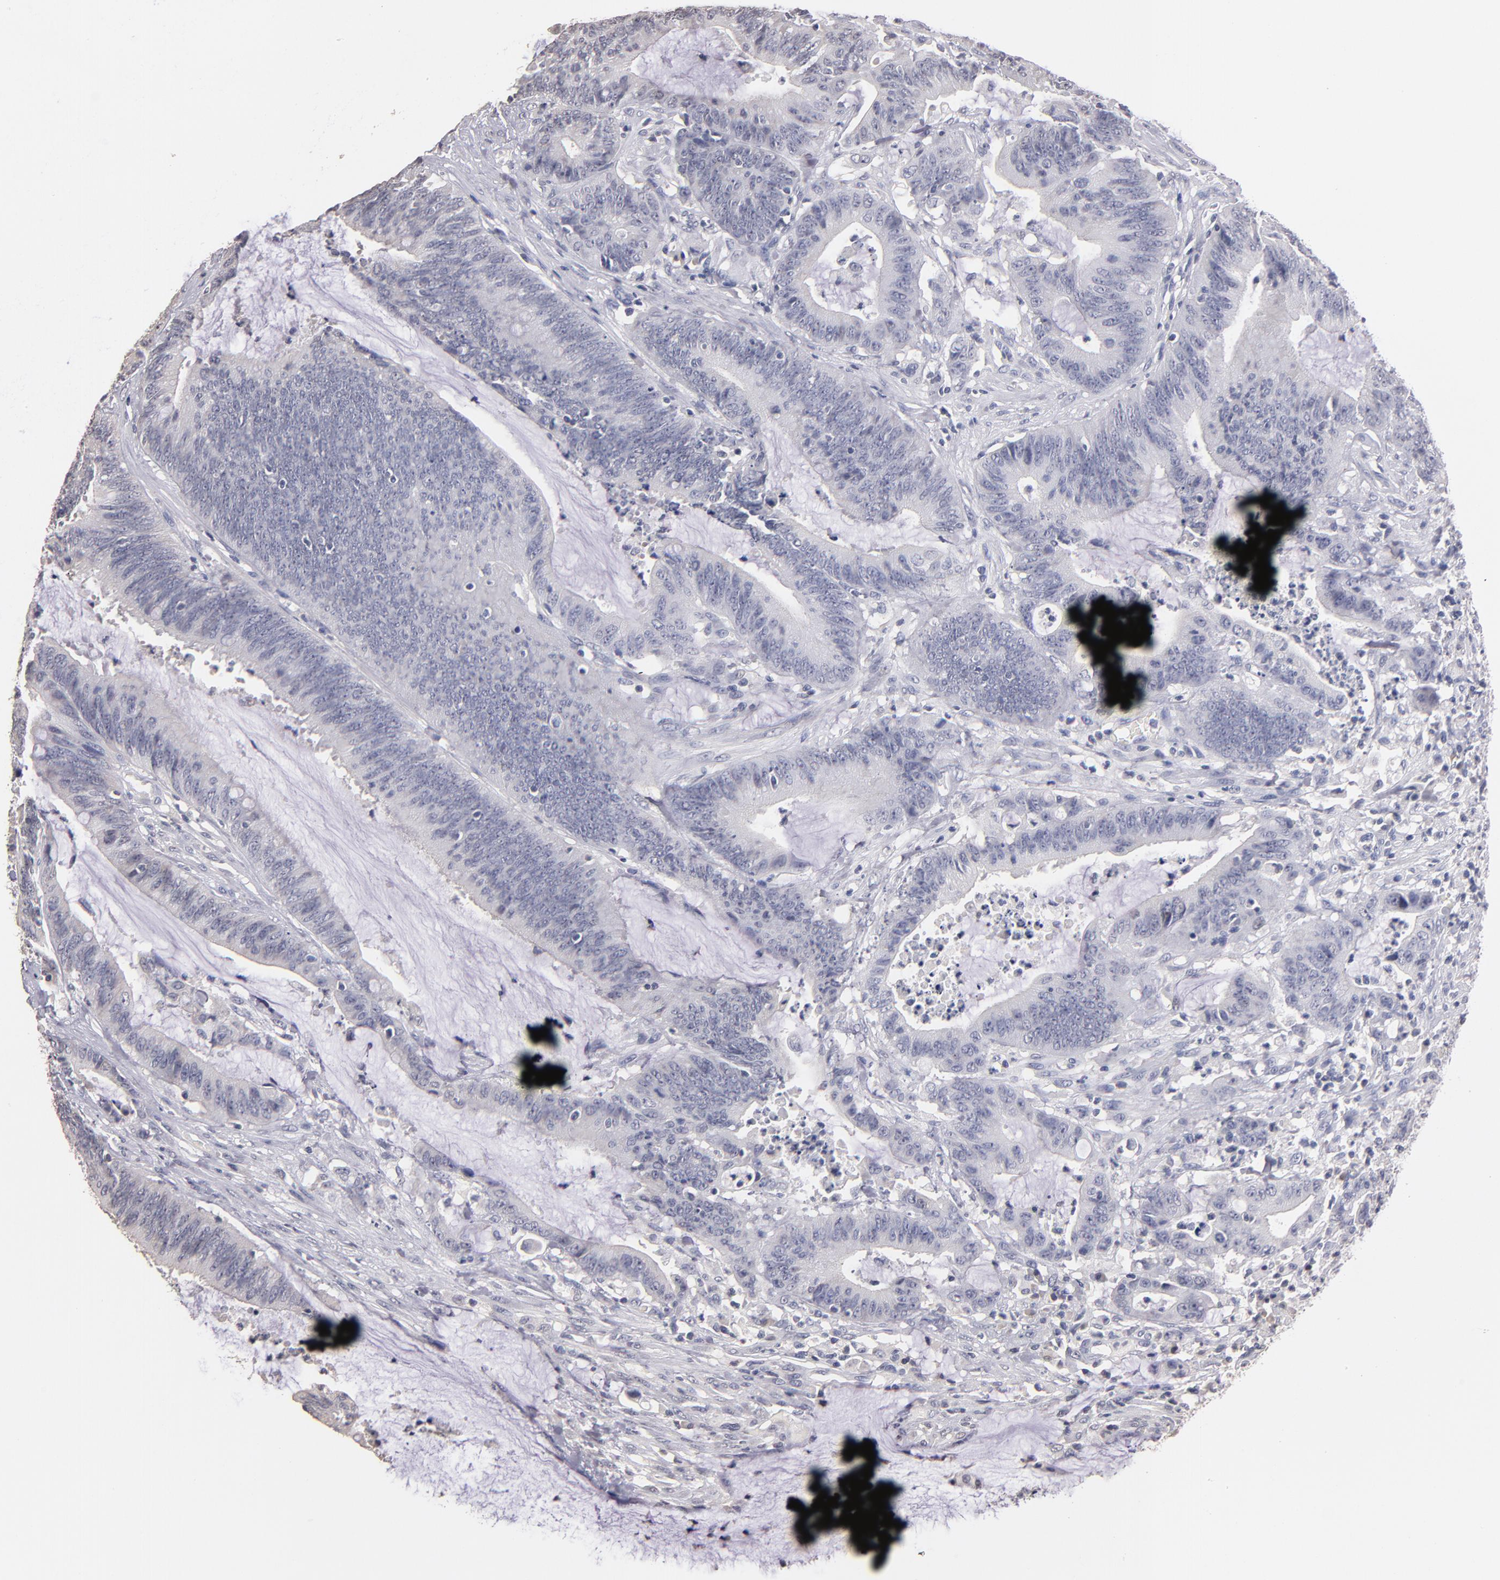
{"staining": {"intensity": "negative", "quantity": "none", "location": "none"}, "tissue": "colorectal cancer", "cell_type": "Tumor cells", "image_type": "cancer", "snomed": [{"axis": "morphology", "description": "Adenocarcinoma, NOS"}, {"axis": "topography", "description": "Rectum"}], "caption": "Immunohistochemical staining of colorectal cancer exhibits no significant positivity in tumor cells.", "gene": "SOX10", "patient": {"sex": "female", "age": 66}}